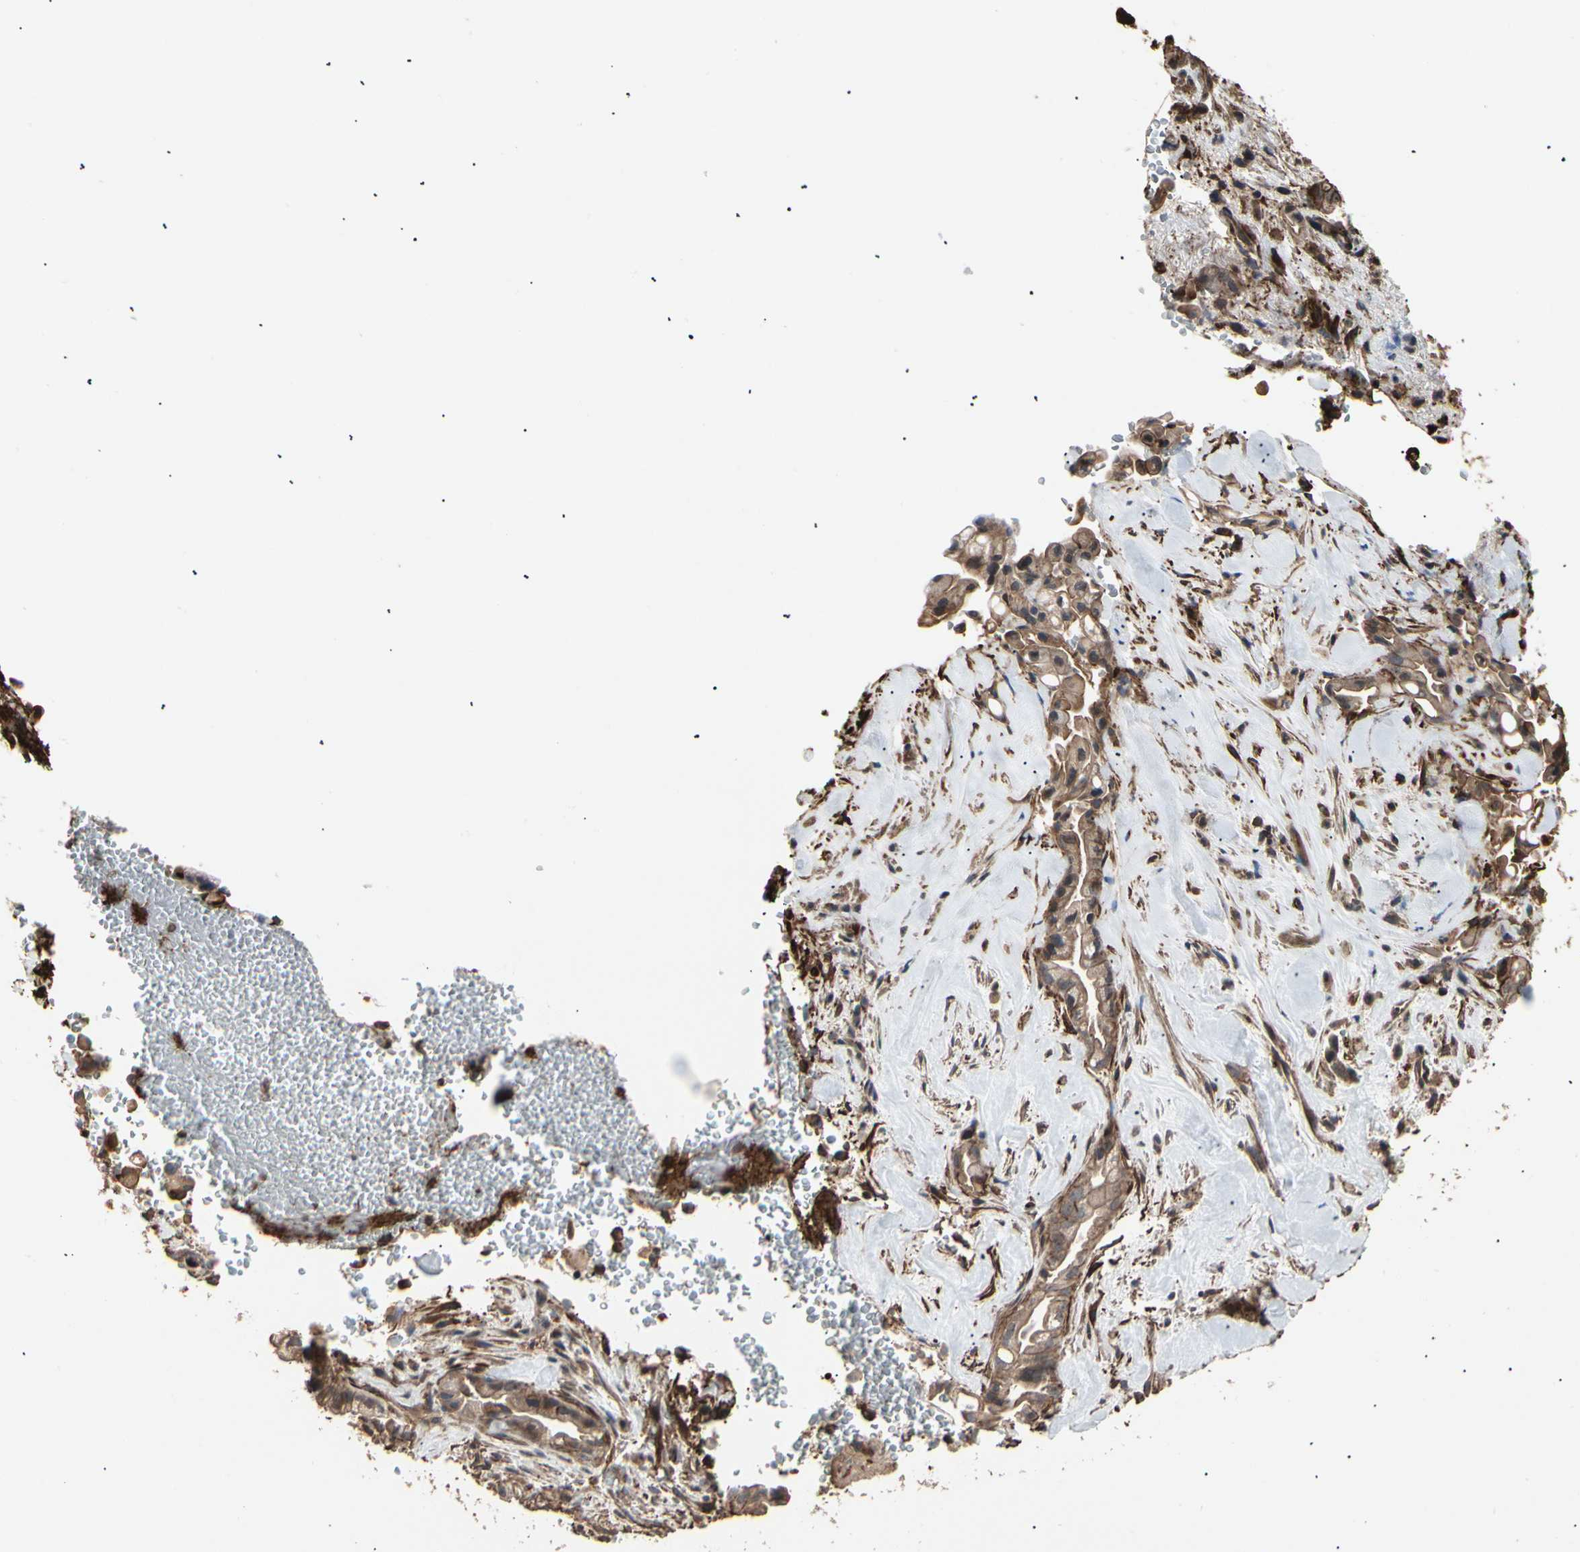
{"staining": {"intensity": "weak", "quantity": ">75%", "location": "cytoplasmic/membranous"}, "tissue": "liver cancer", "cell_type": "Tumor cells", "image_type": "cancer", "snomed": [{"axis": "morphology", "description": "Cholangiocarcinoma"}, {"axis": "topography", "description": "Liver"}], "caption": "The immunohistochemical stain labels weak cytoplasmic/membranous expression in tumor cells of cholangiocarcinoma (liver) tissue. The staining is performed using DAB brown chromogen to label protein expression. The nuclei are counter-stained blue using hematoxylin.", "gene": "MAPK13", "patient": {"sex": "female", "age": 68}}